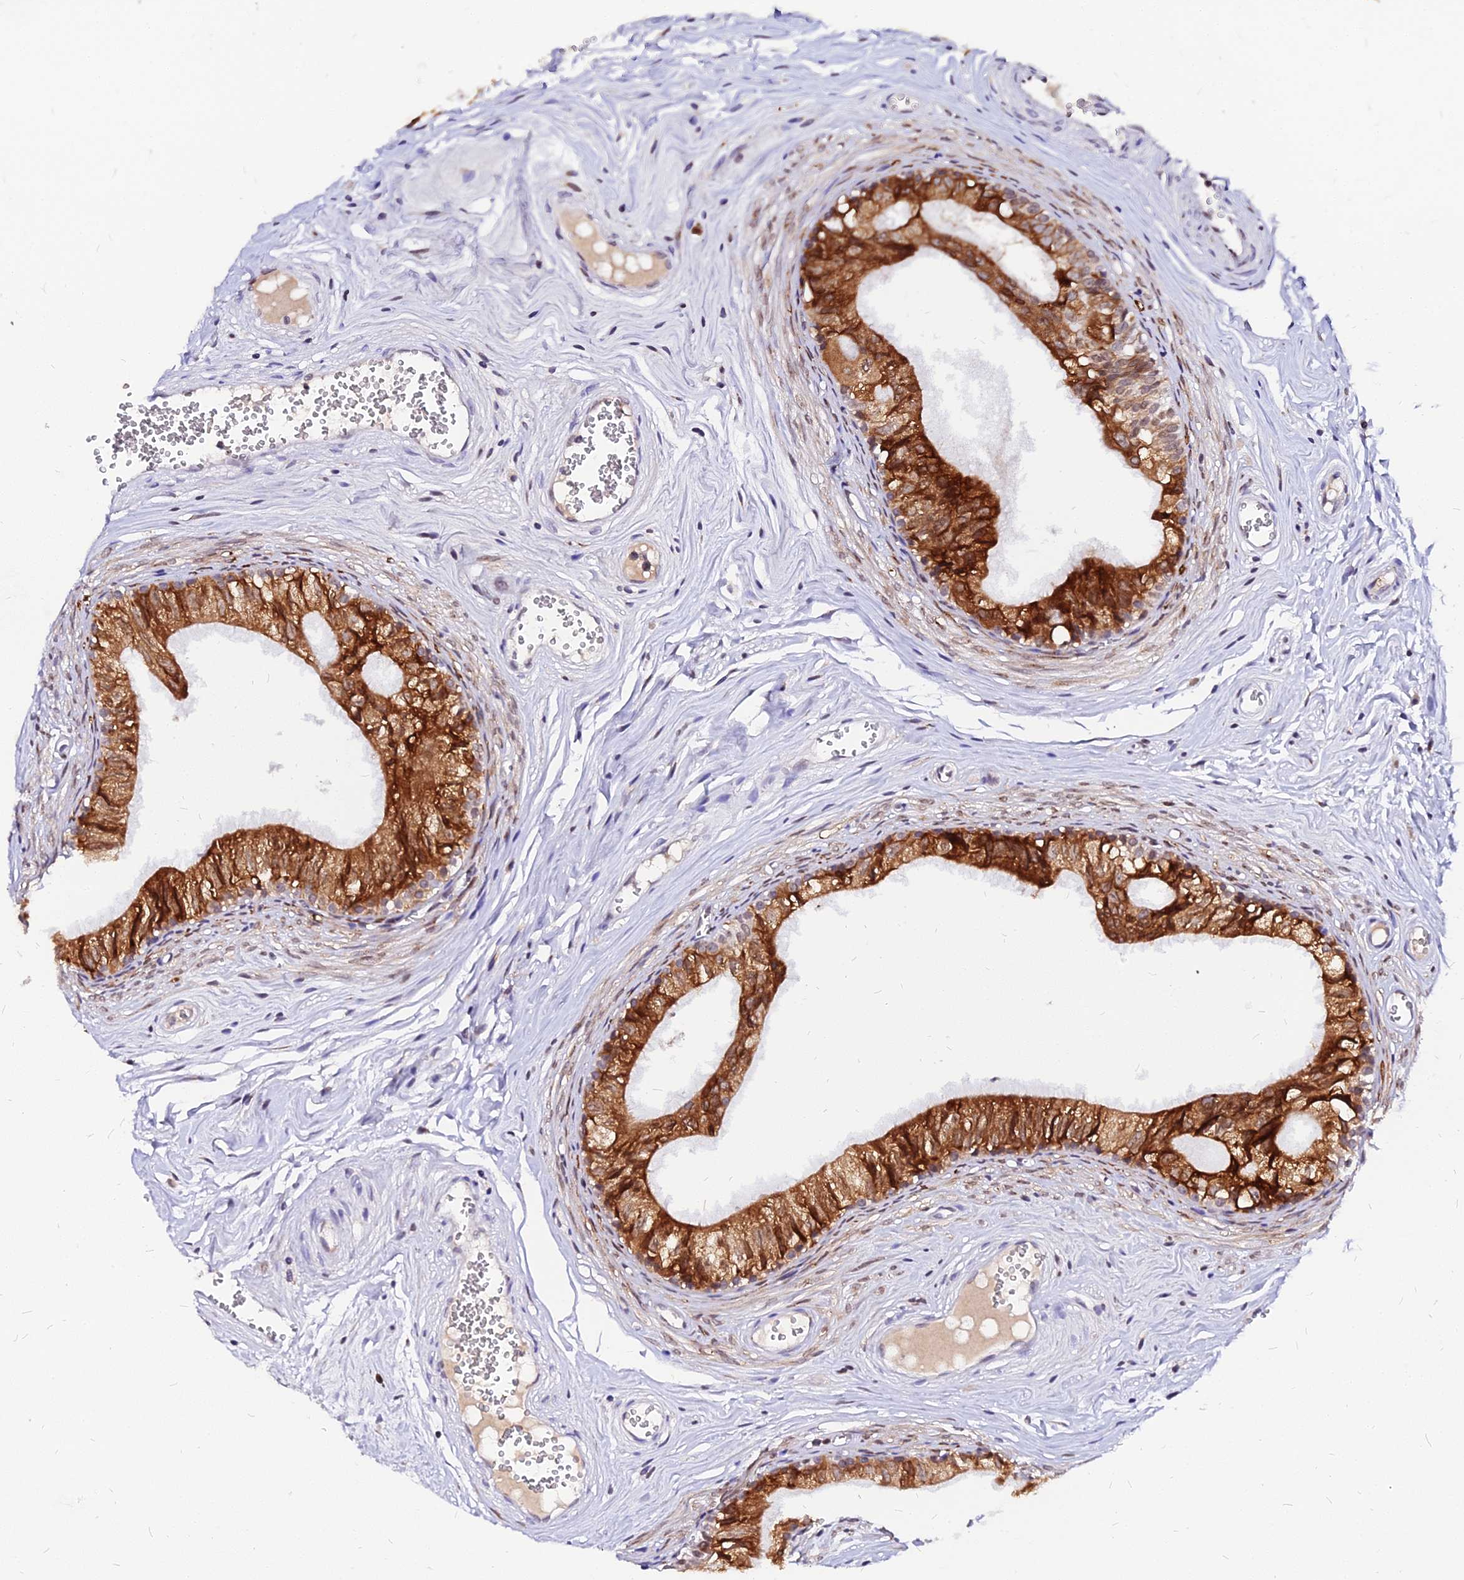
{"staining": {"intensity": "strong", "quantity": ">75%", "location": "cytoplasmic/membranous"}, "tissue": "epididymis", "cell_type": "Glandular cells", "image_type": "normal", "snomed": [{"axis": "morphology", "description": "Normal tissue, NOS"}, {"axis": "topography", "description": "Epididymis"}], "caption": "A micrograph of epididymis stained for a protein exhibits strong cytoplasmic/membranous brown staining in glandular cells.", "gene": "RNF121", "patient": {"sex": "male", "age": 36}}